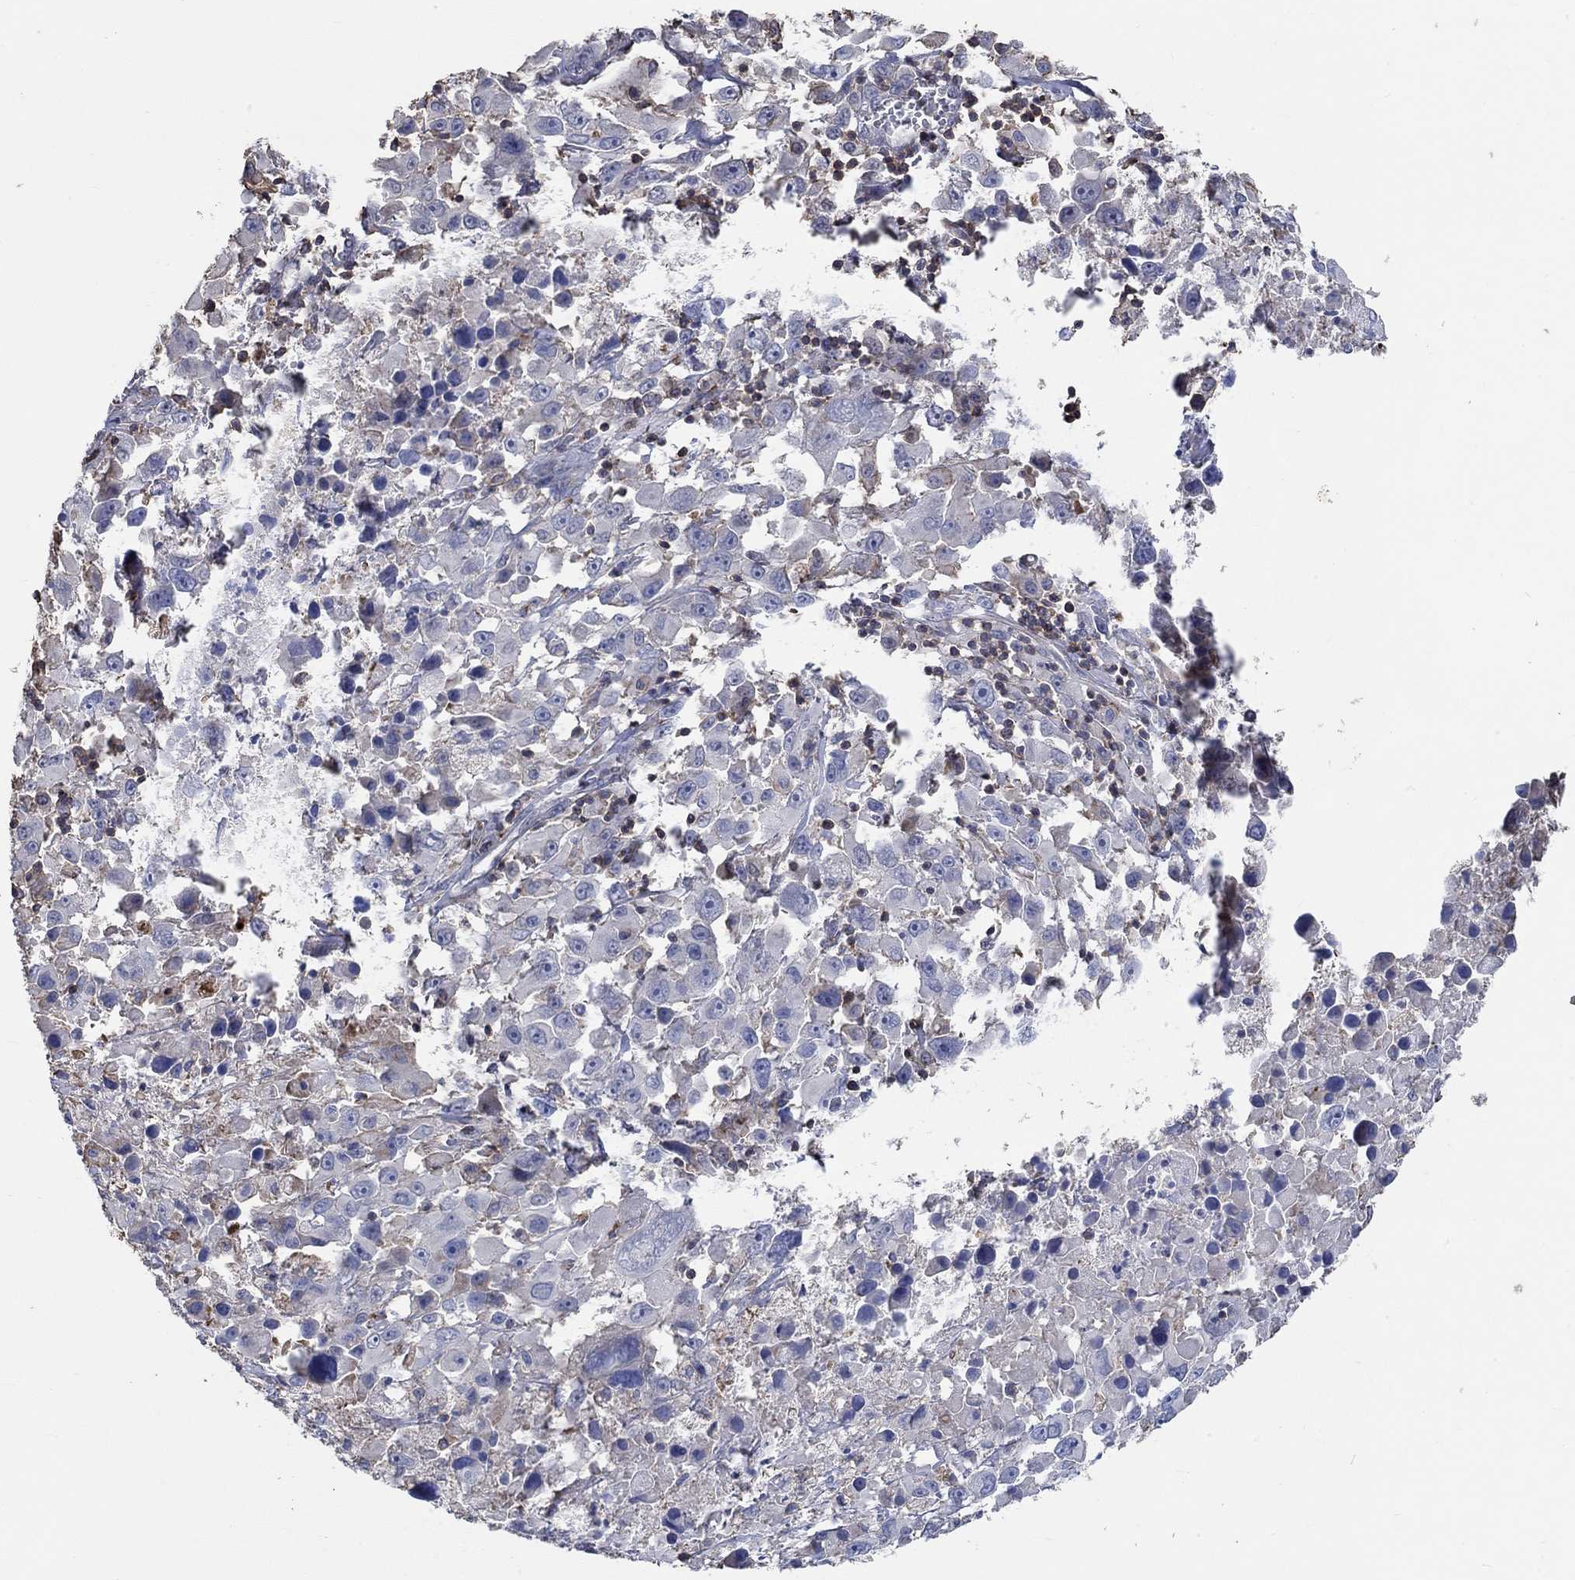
{"staining": {"intensity": "negative", "quantity": "none", "location": "none"}, "tissue": "melanoma", "cell_type": "Tumor cells", "image_type": "cancer", "snomed": [{"axis": "morphology", "description": "Malignant melanoma, Metastatic site"}, {"axis": "topography", "description": "Lymph node"}], "caption": "DAB immunohistochemical staining of human malignant melanoma (metastatic site) demonstrates no significant positivity in tumor cells. (DAB immunohistochemistry, high magnification).", "gene": "TNFAIP8L3", "patient": {"sex": "male", "age": 50}}